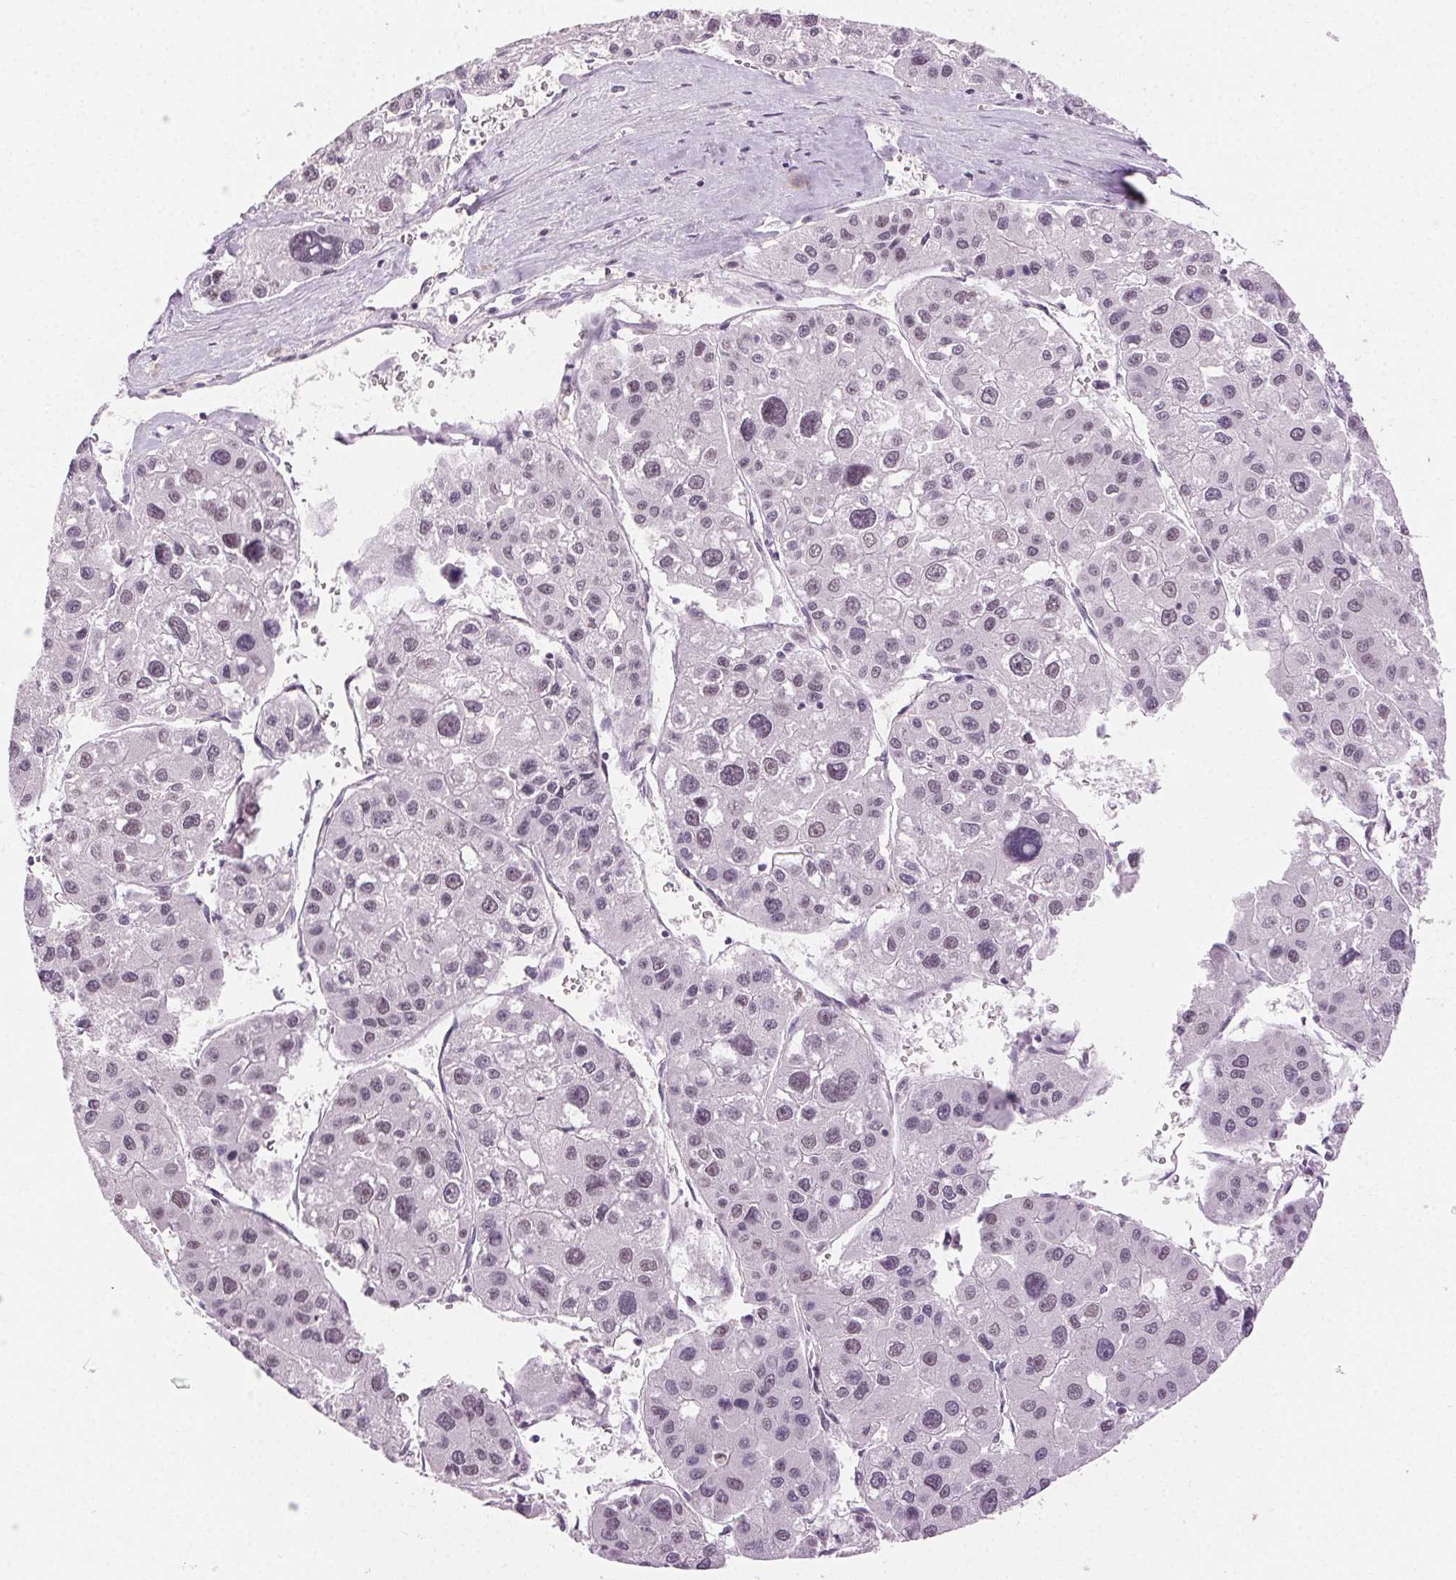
{"staining": {"intensity": "weak", "quantity": ">75%", "location": "nuclear"}, "tissue": "liver cancer", "cell_type": "Tumor cells", "image_type": "cancer", "snomed": [{"axis": "morphology", "description": "Carcinoma, Hepatocellular, NOS"}, {"axis": "topography", "description": "Liver"}], "caption": "Immunohistochemical staining of human liver cancer exhibits low levels of weak nuclear protein staining in approximately >75% of tumor cells.", "gene": "AIF1L", "patient": {"sex": "male", "age": 73}}